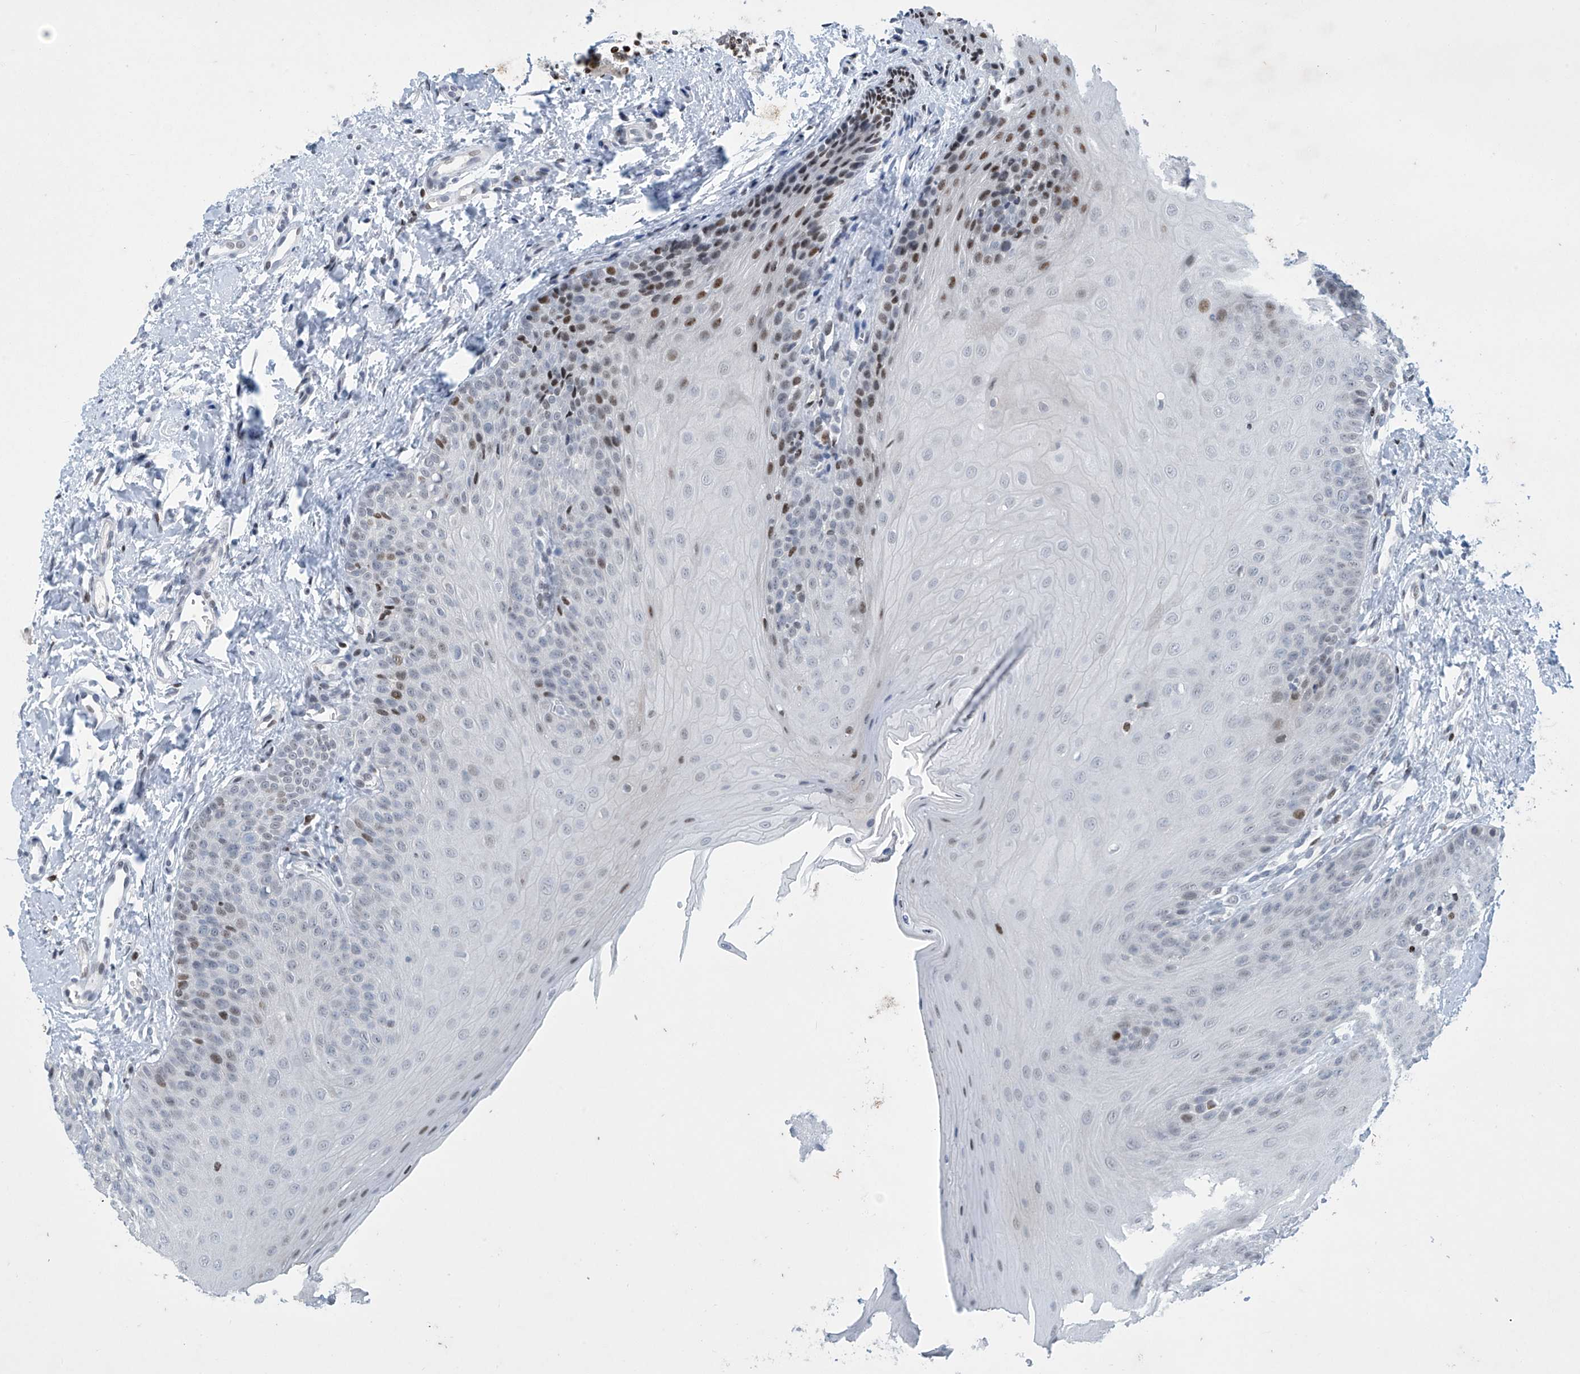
{"staining": {"intensity": "moderate", "quantity": "25%-75%", "location": "nuclear"}, "tissue": "oral mucosa", "cell_type": "Squamous epithelial cells", "image_type": "normal", "snomed": [{"axis": "morphology", "description": "Normal tissue, NOS"}, {"axis": "topography", "description": "Oral tissue"}], "caption": "Squamous epithelial cells show medium levels of moderate nuclear expression in about 25%-75% of cells in benign oral mucosa.", "gene": "RFX7", "patient": {"sex": "female", "age": 68}}